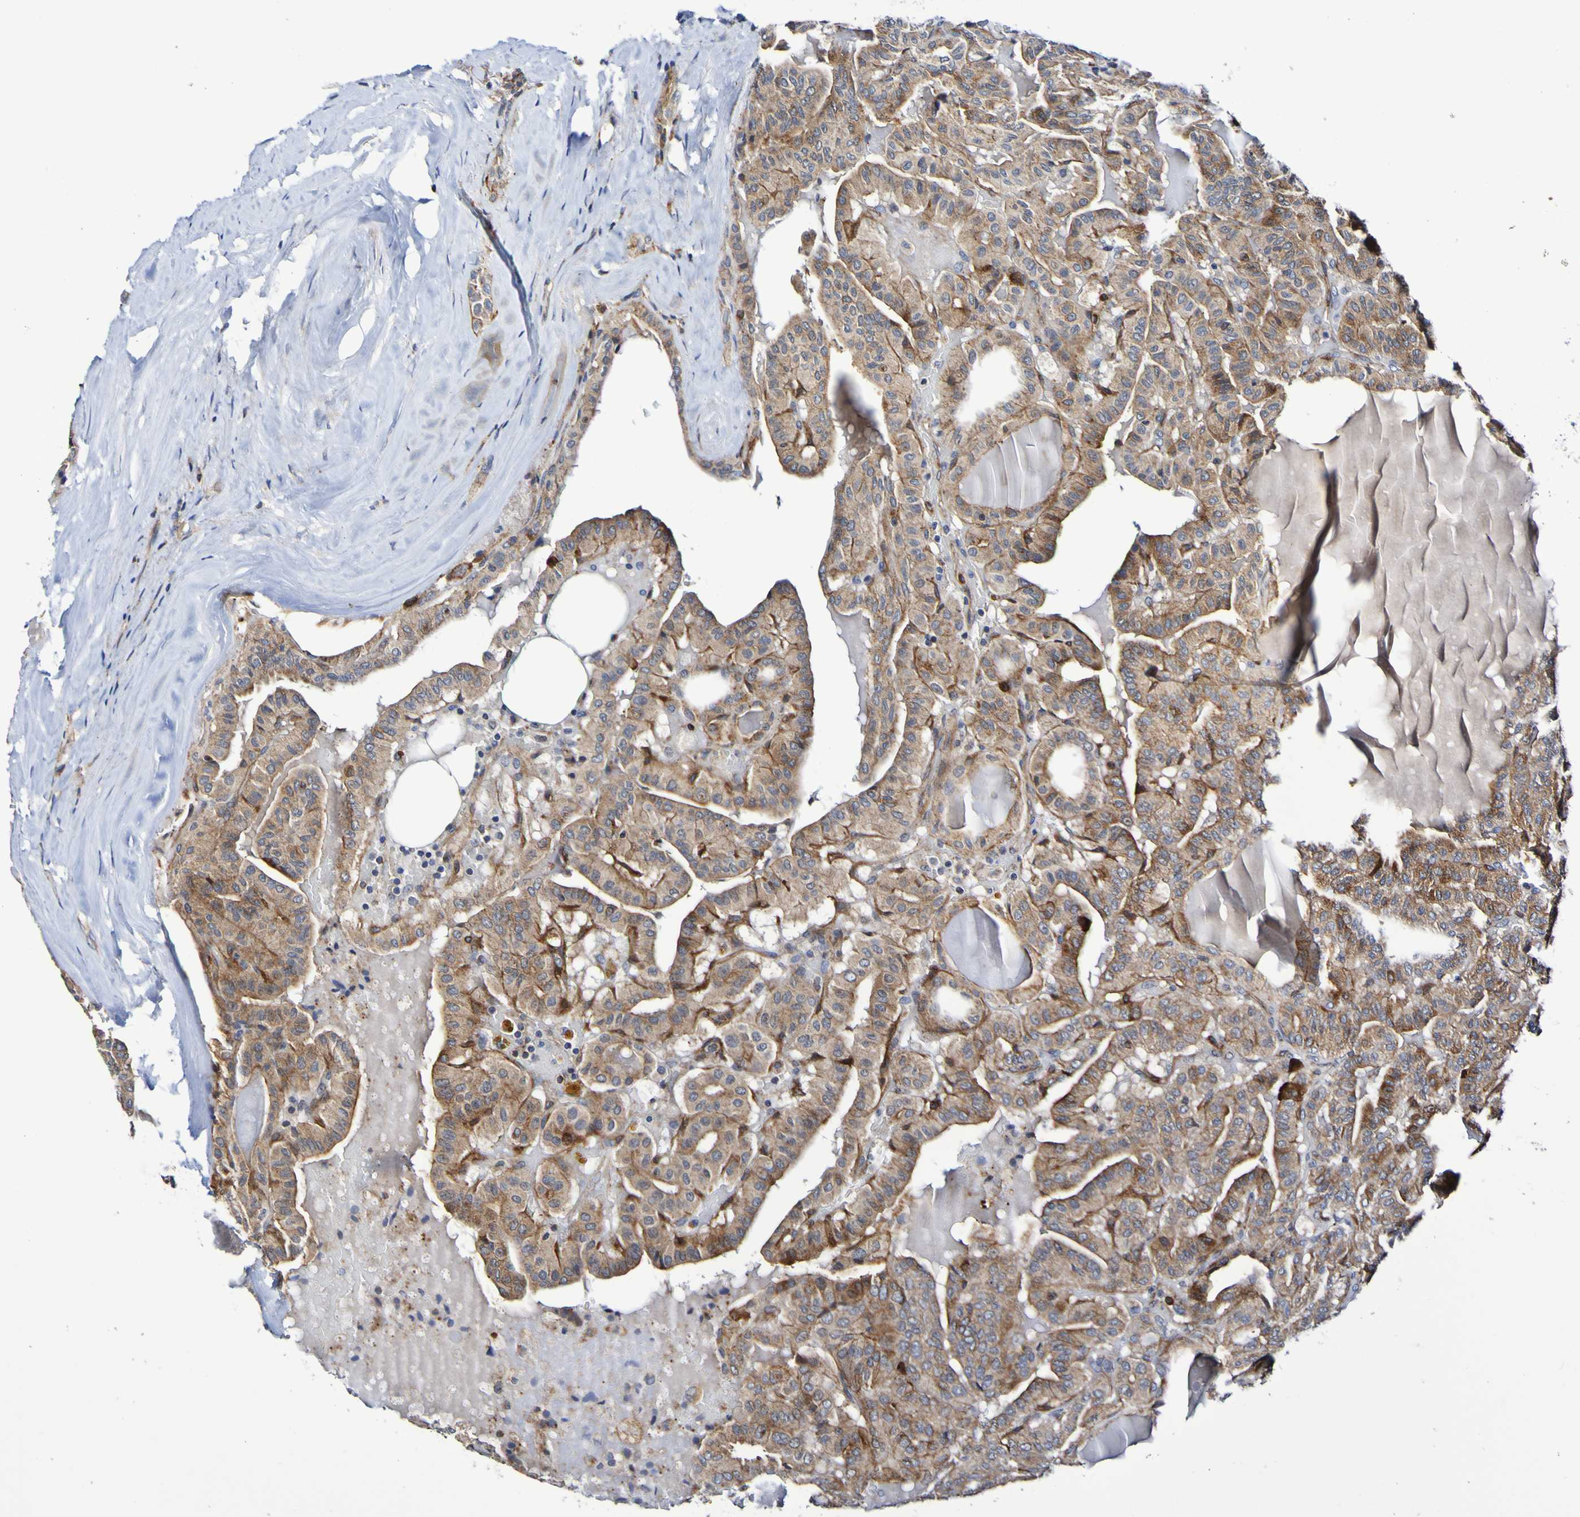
{"staining": {"intensity": "weak", "quantity": ">75%", "location": "cytoplasmic/membranous"}, "tissue": "head and neck cancer", "cell_type": "Tumor cells", "image_type": "cancer", "snomed": [{"axis": "morphology", "description": "Squamous cell carcinoma, NOS"}, {"axis": "topography", "description": "Oral tissue"}, {"axis": "topography", "description": "Head-Neck"}], "caption": "DAB immunohistochemical staining of human head and neck squamous cell carcinoma reveals weak cytoplasmic/membranous protein positivity in about >75% of tumor cells. (DAB (3,3'-diaminobenzidine) IHC with brightfield microscopy, high magnification).", "gene": "GJB1", "patient": {"sex": "female", "age": 50}}